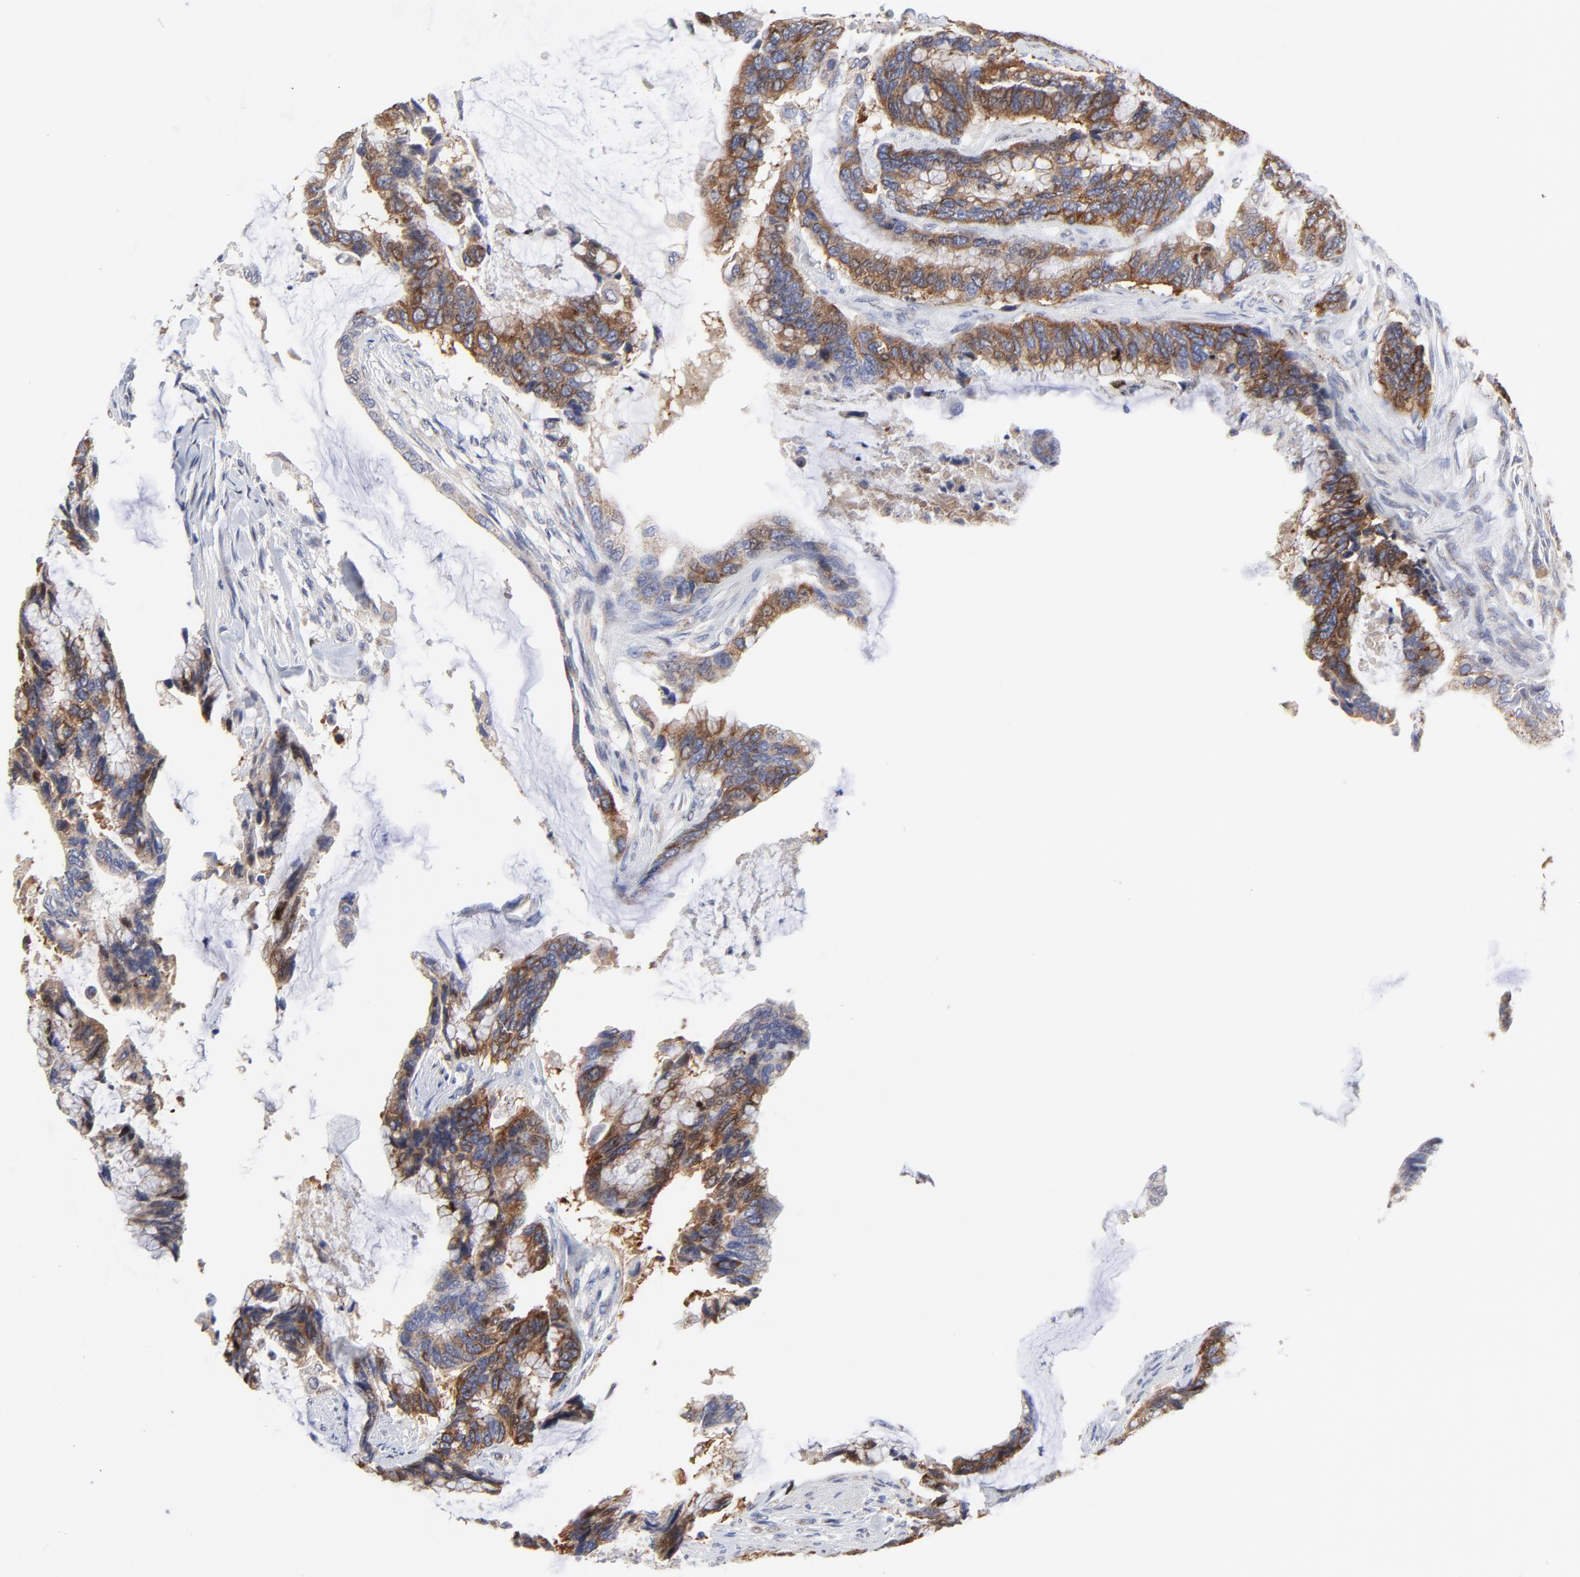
{"staining": {"intensity": "moderate", "quantity": ">75%", "location": "cytoplasmic/membranous"}, "tissue": "colorectal cancer", "cell_type": "Tumor cells", "image_type": "cancer", "snomed": [{"axis": "morphology", "description": "Adenocarcinoma, NOS"}, {"axis": "topography", "description": "Rectum"}], "caption": "Immunohistochemical staining of human colorectal cancer (adenocarcinoma) displays moderate cytoplasmic/membranous protein positivity in about >75% of tumor cells. (Stains: DAB in brown, nuclei in blue, Microscopy: brightfield microscopy at high magnification).", "gene": "NCAPH", "patient": {"sex": "female", "age": 59}}